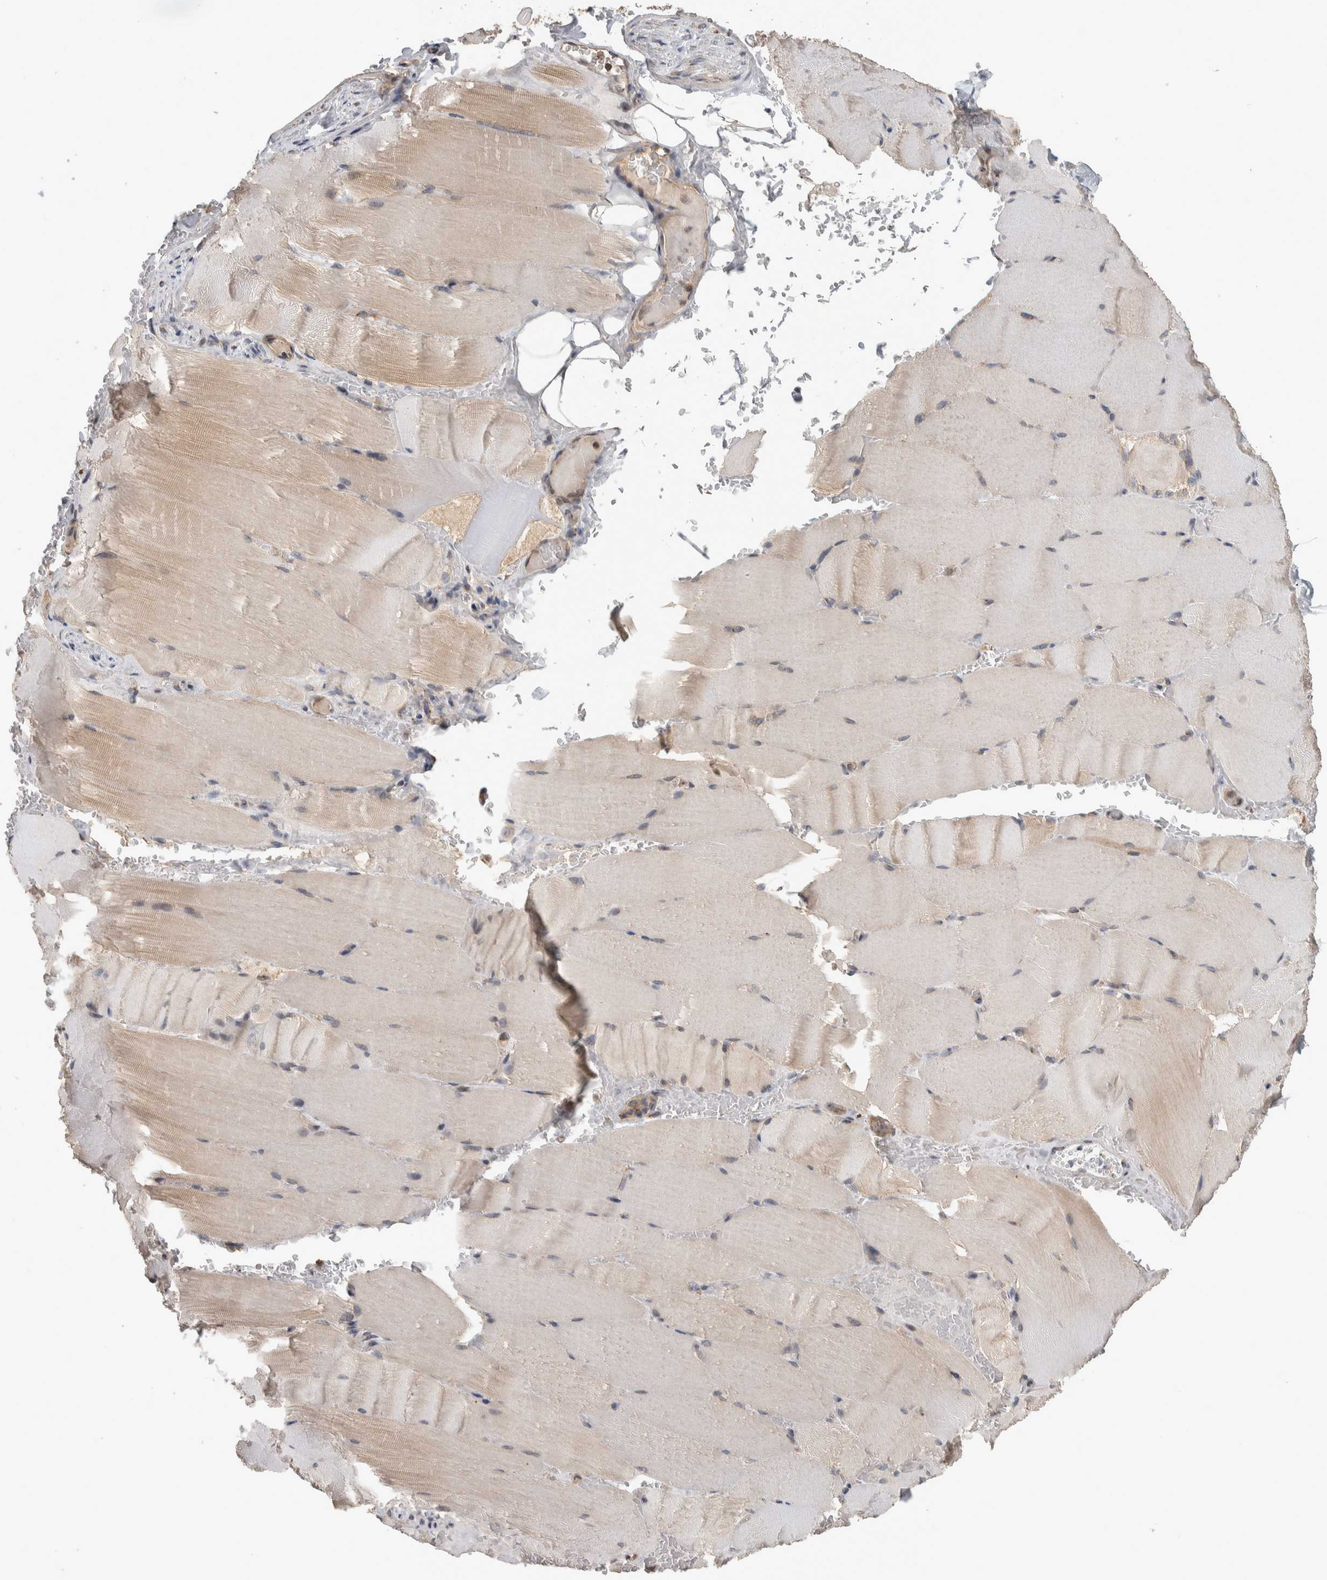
{"staining": {"intensity": "moderate", "quantity": "<25%", "location": "cytoplasmic/membranous"}, "tissue": "skeletal muscle", "cell_type": "Myocytes", "image_type": "normal", "snomed": [{"axis": "morphology", "description": "Normal tissue, NOS"}, {"axis": "topography", "description": "Skeletal muscle"}, {"axis": "topography", "description": "Parathyroid gland"}], "caption": "Skeletal muscle stained with a brown dye displays moderate cytoplasmic/membranous positive positivity in approximately <25% of myocytes.", "gene": "IFRD1", "patient": {"sex": "female", "age": 37}}